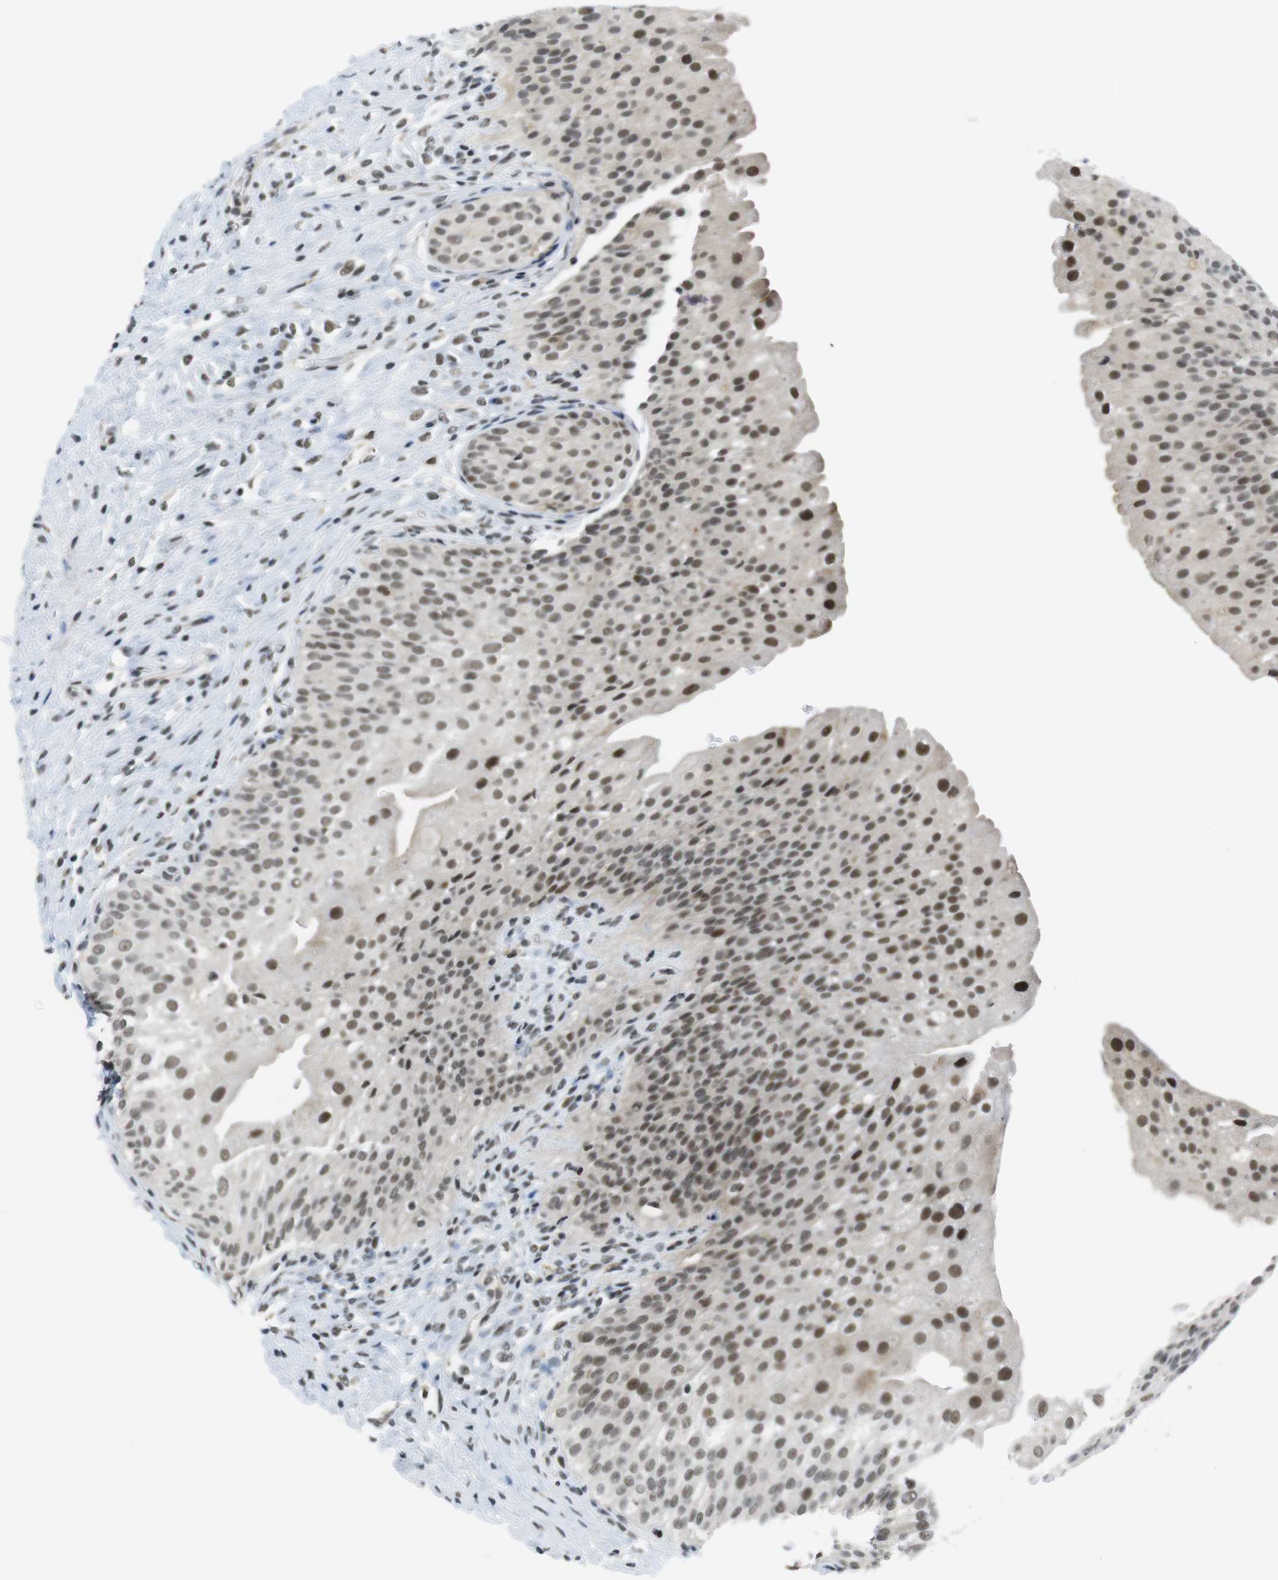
{"staining": {"intensity": "moderate", "quantity": ">75%", "location": "nuclear"}, "tissue": "urinary bladder", "cell_type": "Urothelial cells", "image_type": "normal", "snomed": [{"axis": "morphology", "description": "Normal tissue, NOS"}, {"axis": "morphology", "description": "Urothelial carcinoma, High grade"}, {"axis": "topography", "description": "Urinary bladder"}], "caption": "Urothelial cells demonstrate medium levels of moderate nuclear staining in approximately >75% of cells in normal urinary bladder. (Brightfield microscopy of DAB IHC at high magnification).", "gene": "BRD4", "patient": {"sex": "male", "age": 46}}